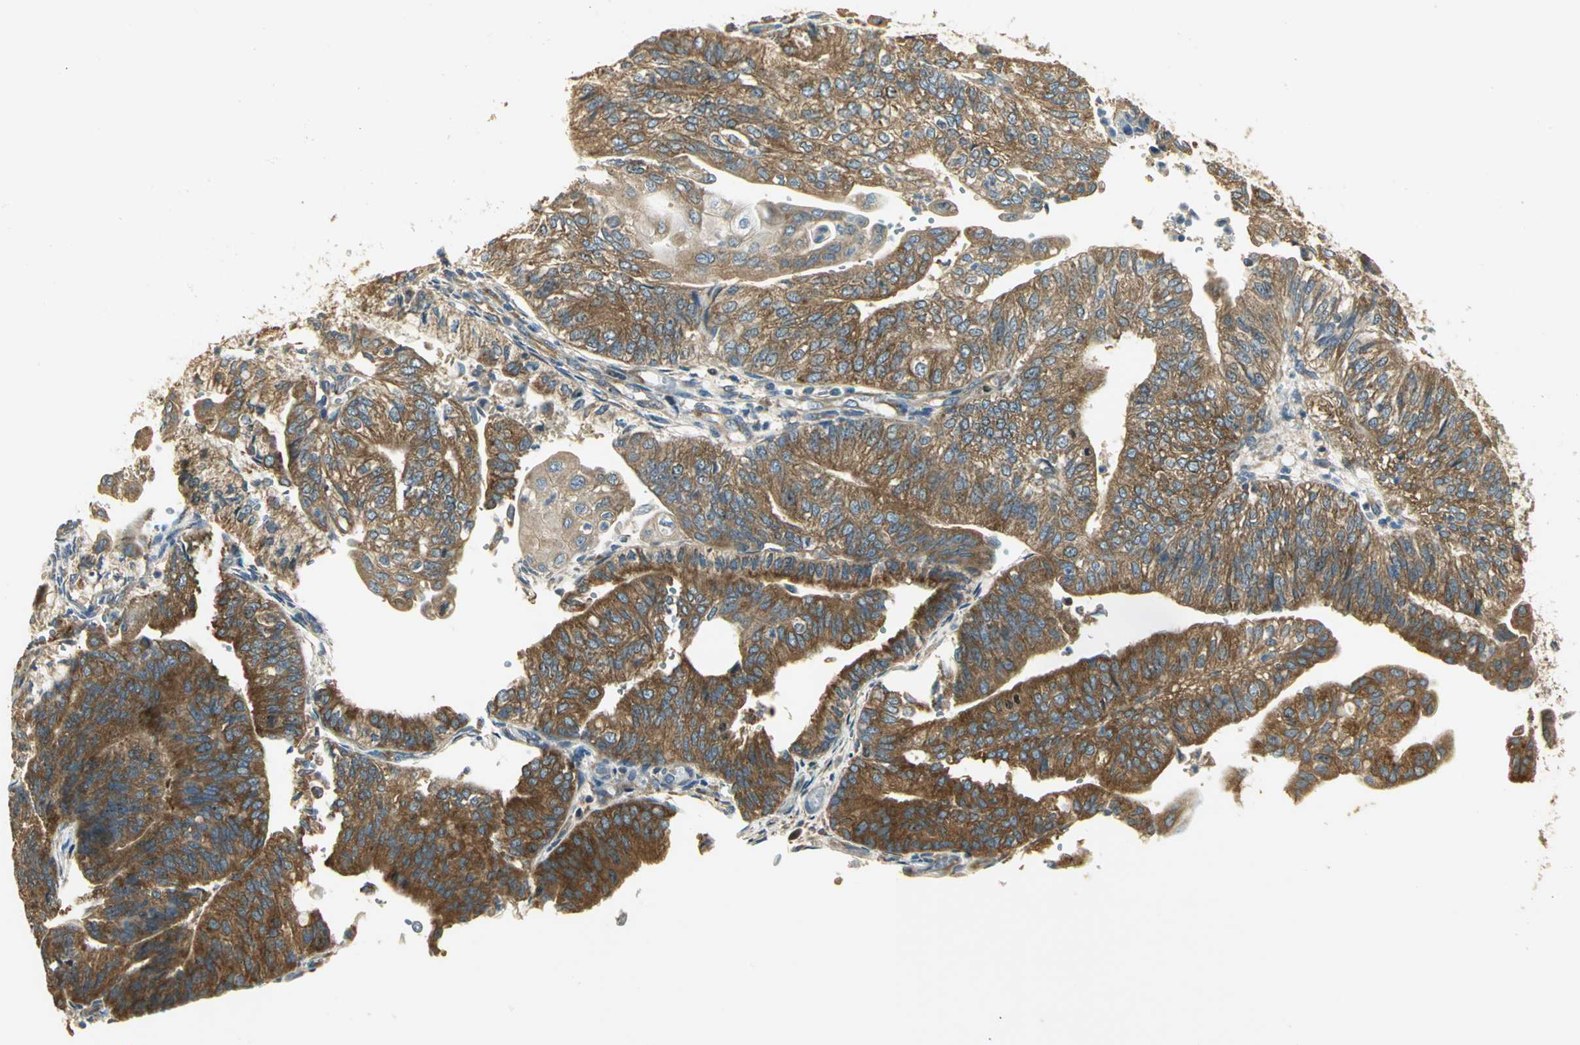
{"staining": {"intensity": "strong", "quantity": ">75%", "location": "cytoplasmic/membranous"}, "tissue": "endometrial cancer", "cell_type": "Tumor cells", "image_type": "cancer", "snomed": [{"axis": "morphology", "description": "Adenocarcinoma, NOS"}, {"axis": "topography", "description": "Endometrium"}], "caption": "Approximately >75% of tumor cells in human endometrial cancer reveal strong cytoplasmic/membranous protein staining as visualized by brown immunohistochemical staining.", "gene": "RARS1", "patient": {"sex": "female", "age": 59}}